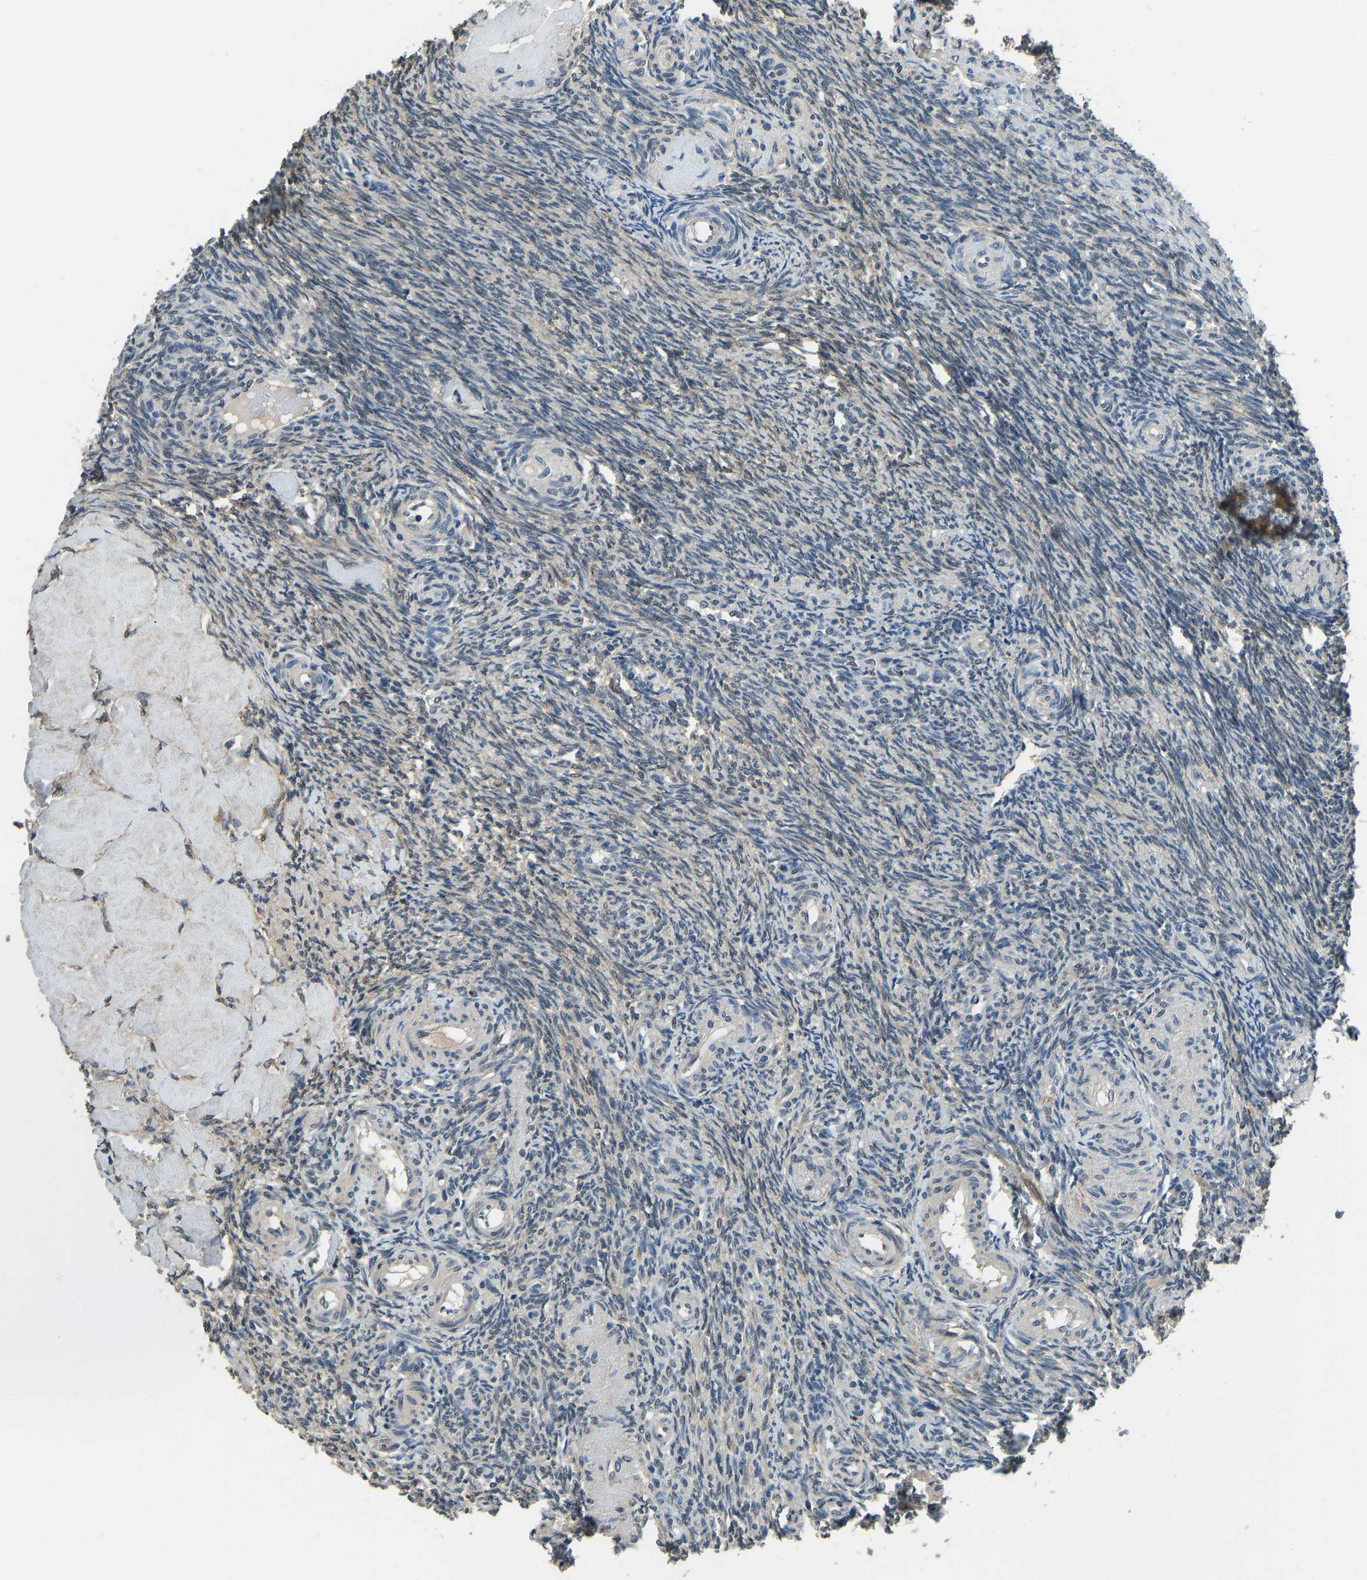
{"staining": {"intensity": "moderate", "quantity": ">75%", "location": "cytoplasmic/membranous"}, "tissue": "ovary", "cell_type": "Follicle cells", "image_type": "normal", "snomed": [{"axis": "morphology", "description": "Normal tissue, NOS"}, {"axis": "topography", "description": "Ovary"}], "caption": "High-power microscopy captured an immunohistochemistry image of unremarkable ovary, revealing moderate cytoplasmic/membranous staining in about >75% of follicle cells.", "gene": "TOX4", "patient": {"sex": "female", "age": 41}}